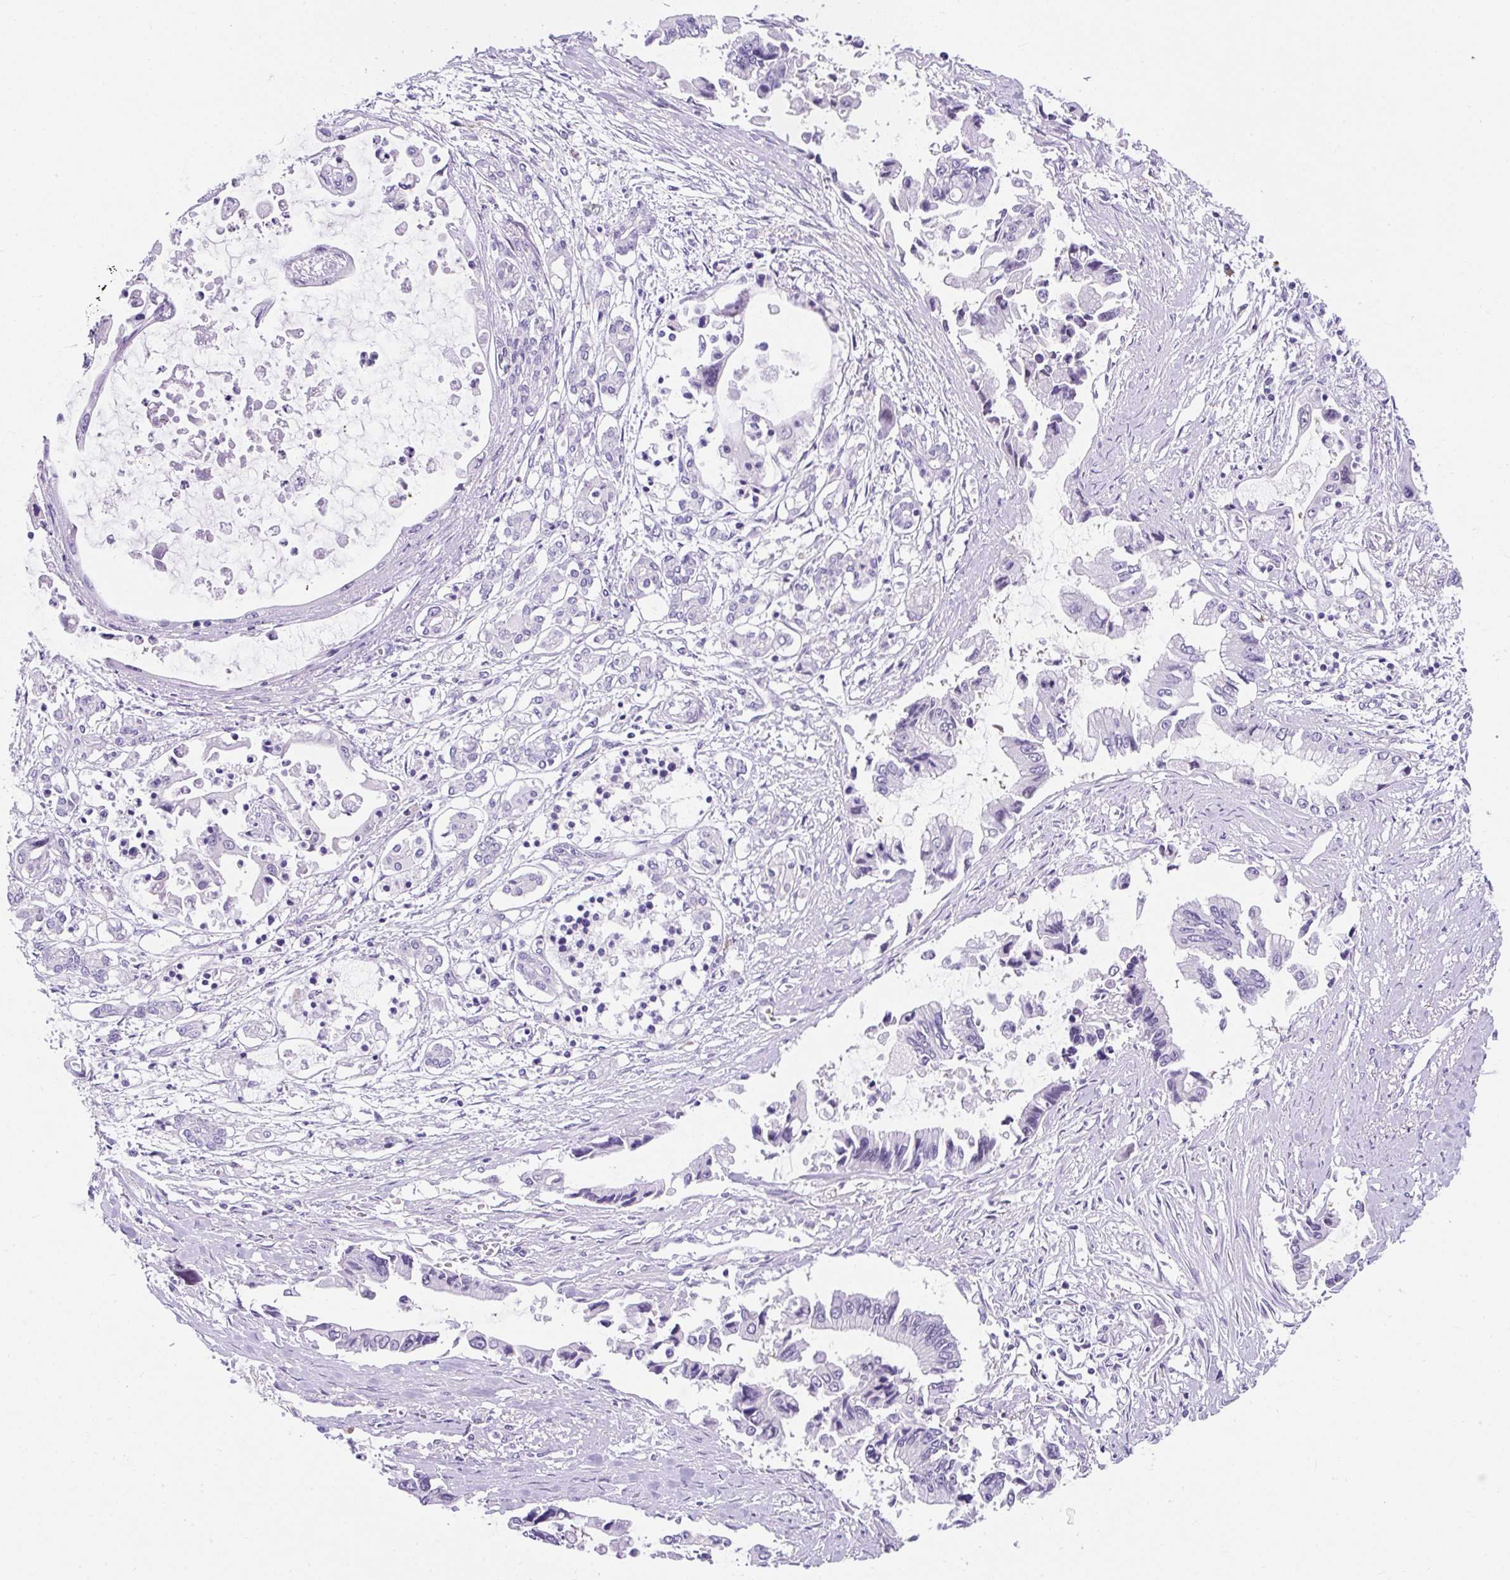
{"staining": {"intensity": "negative", "quantity": "none", "location": "none"}, "tissue": "pancreatic cancer", "cell_type": "Tumor cells", "image_type": "cancer", "snomed": [{"axis": "morphology", "description": "Adenocarcinoma, NOS"}, {"axis": "topography", "description": "Pancreas"}], "caption": "Tumor cells show no significant protein expression in pancreatic cancer.", "gene": "GOLGA8A", "patient": {"sex": "male", "age": 84}}